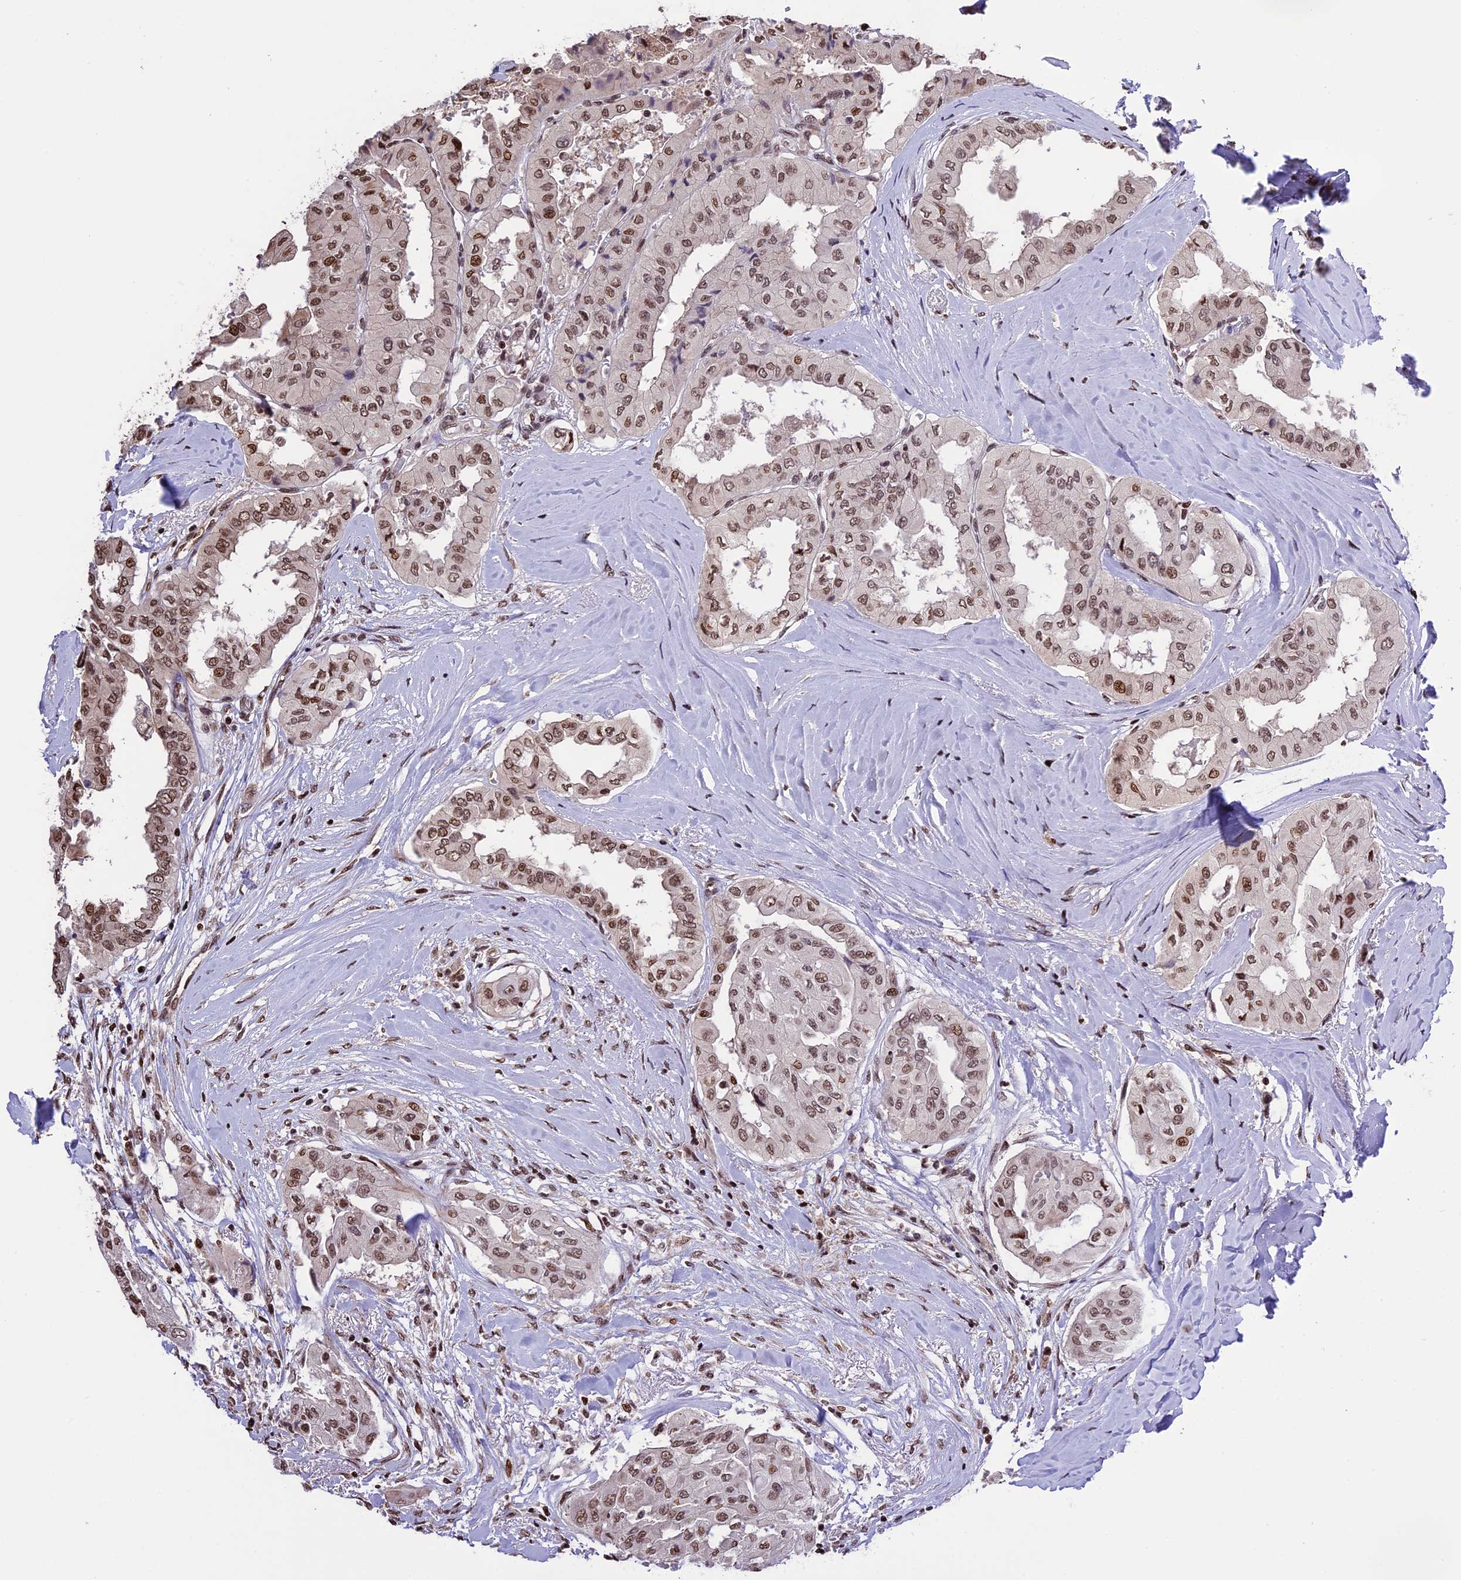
{"staining": {"intensity": "moderate", "quantity": ">75%", "location": "nuclear"}, "tissue": "thyroid cancer", "cell_type": "Tumor cells", "image_type": "cancer", "snomed": [{"axis": "morphology", "description": "Papillary adenocarcinoma, NOS"}, {"axis": "topography", "description": "Thyroid gland"}], "caption": "Moderate nuclear staining is identified in about >75% of tumor cells in thyroid papillary adenocarcinoma.", "gene": "POLR3E", "patient": {"sex": "female", "age": 59}}